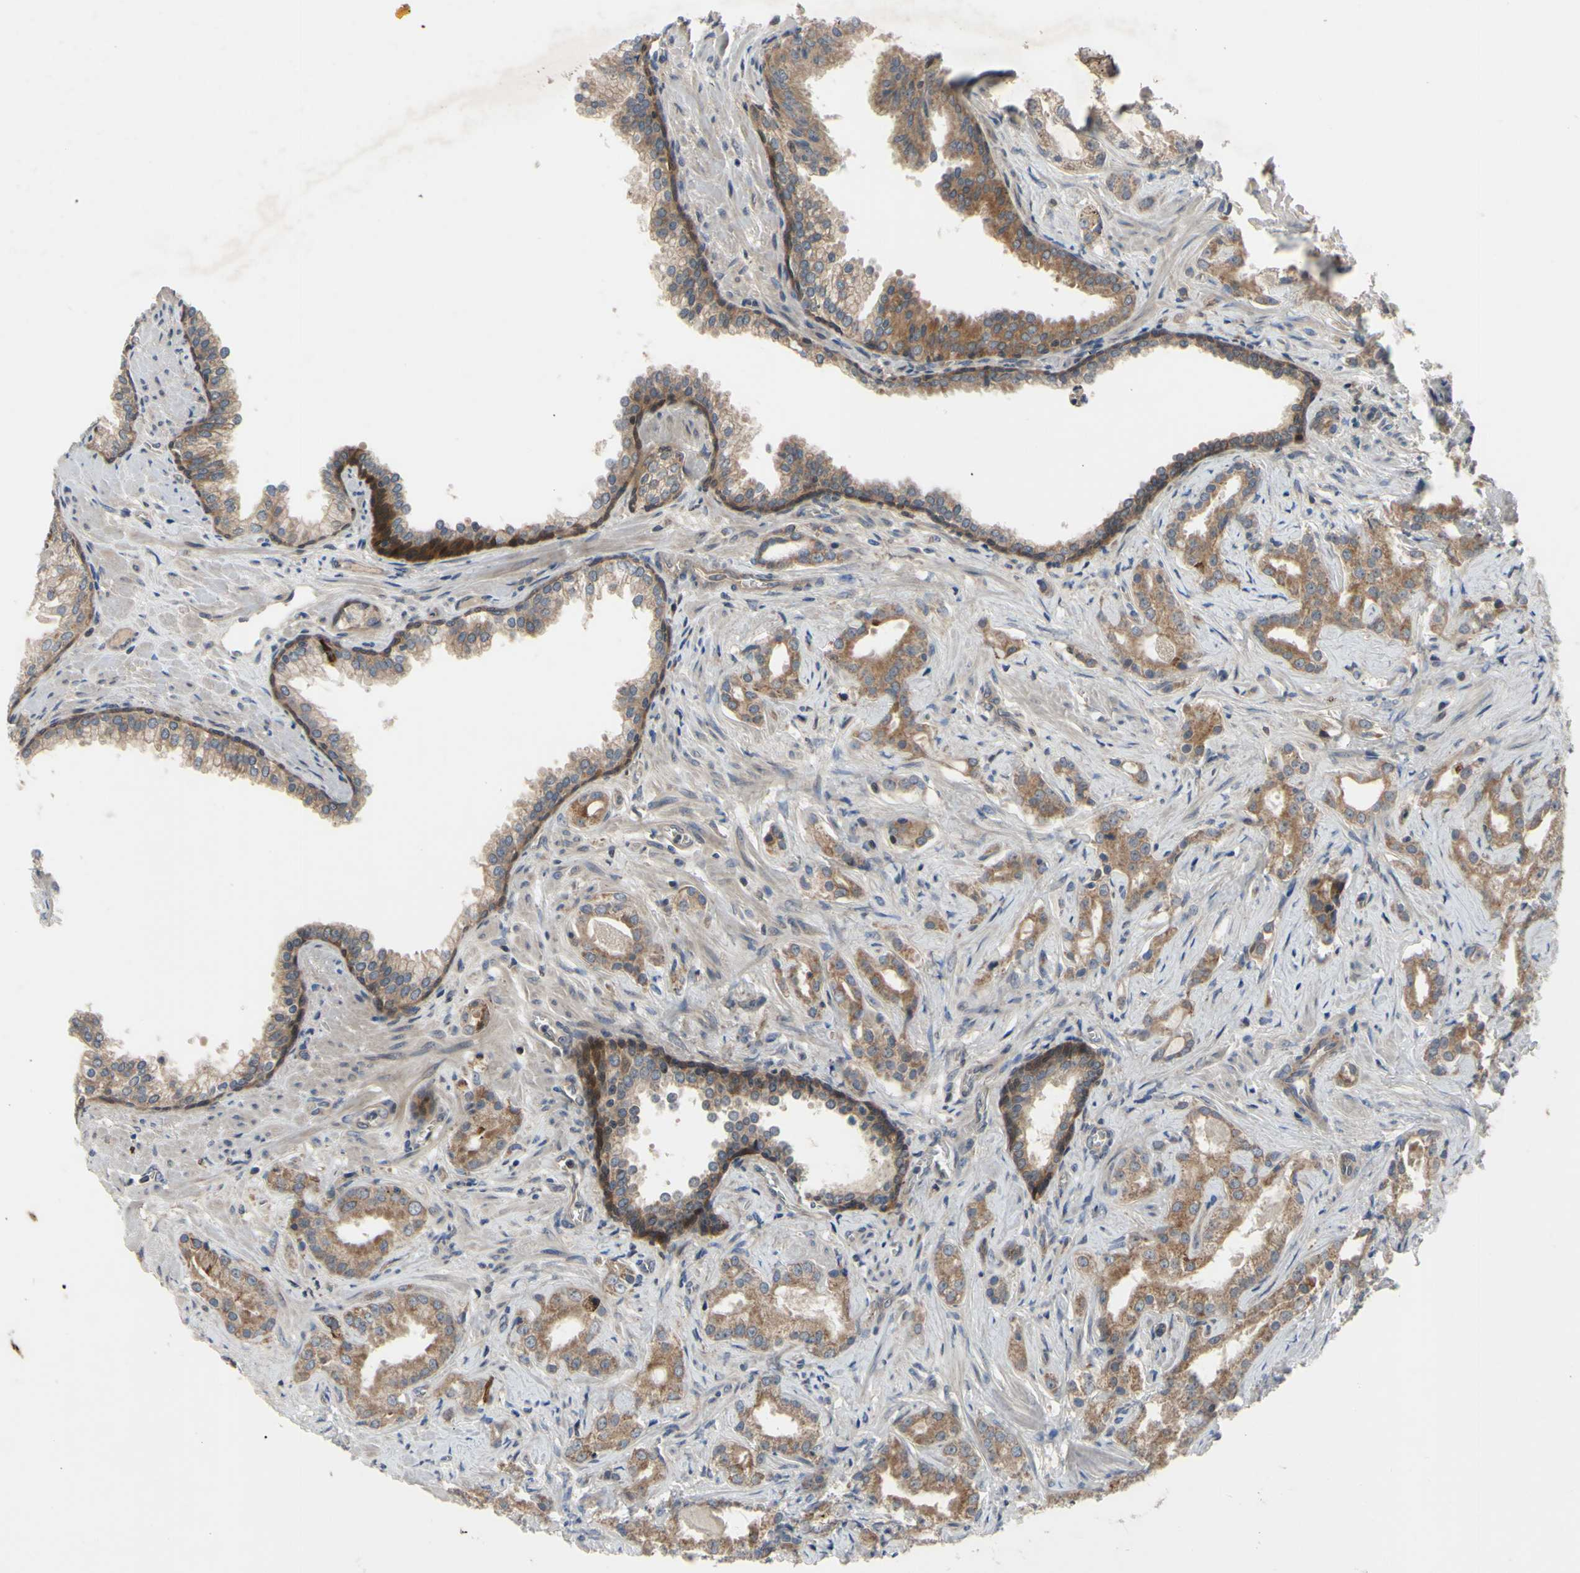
{"staining": {"intensity": "moderate", "quantity": ">75%", "location": "cytoplasmic/membranous"}, "tissue": "prostate cancer", "cell_type": "Tumor cells", "image_type": "cancer", "snomed": [{"axis": "morphology", "description": "Adenocarcinoma, Low grade"}, {"axis": "topography", "description": "Prostate"}], "caption": "Moderate cytoplasmic/membranous expression for a protein is present in approximately >75% of tumor cells of adenocarcinoma (low-grade) (prostate) using immunohistochemistry (IHC).", "gene": "XIAP", "patient": {"sex": "male", "age": 59}}